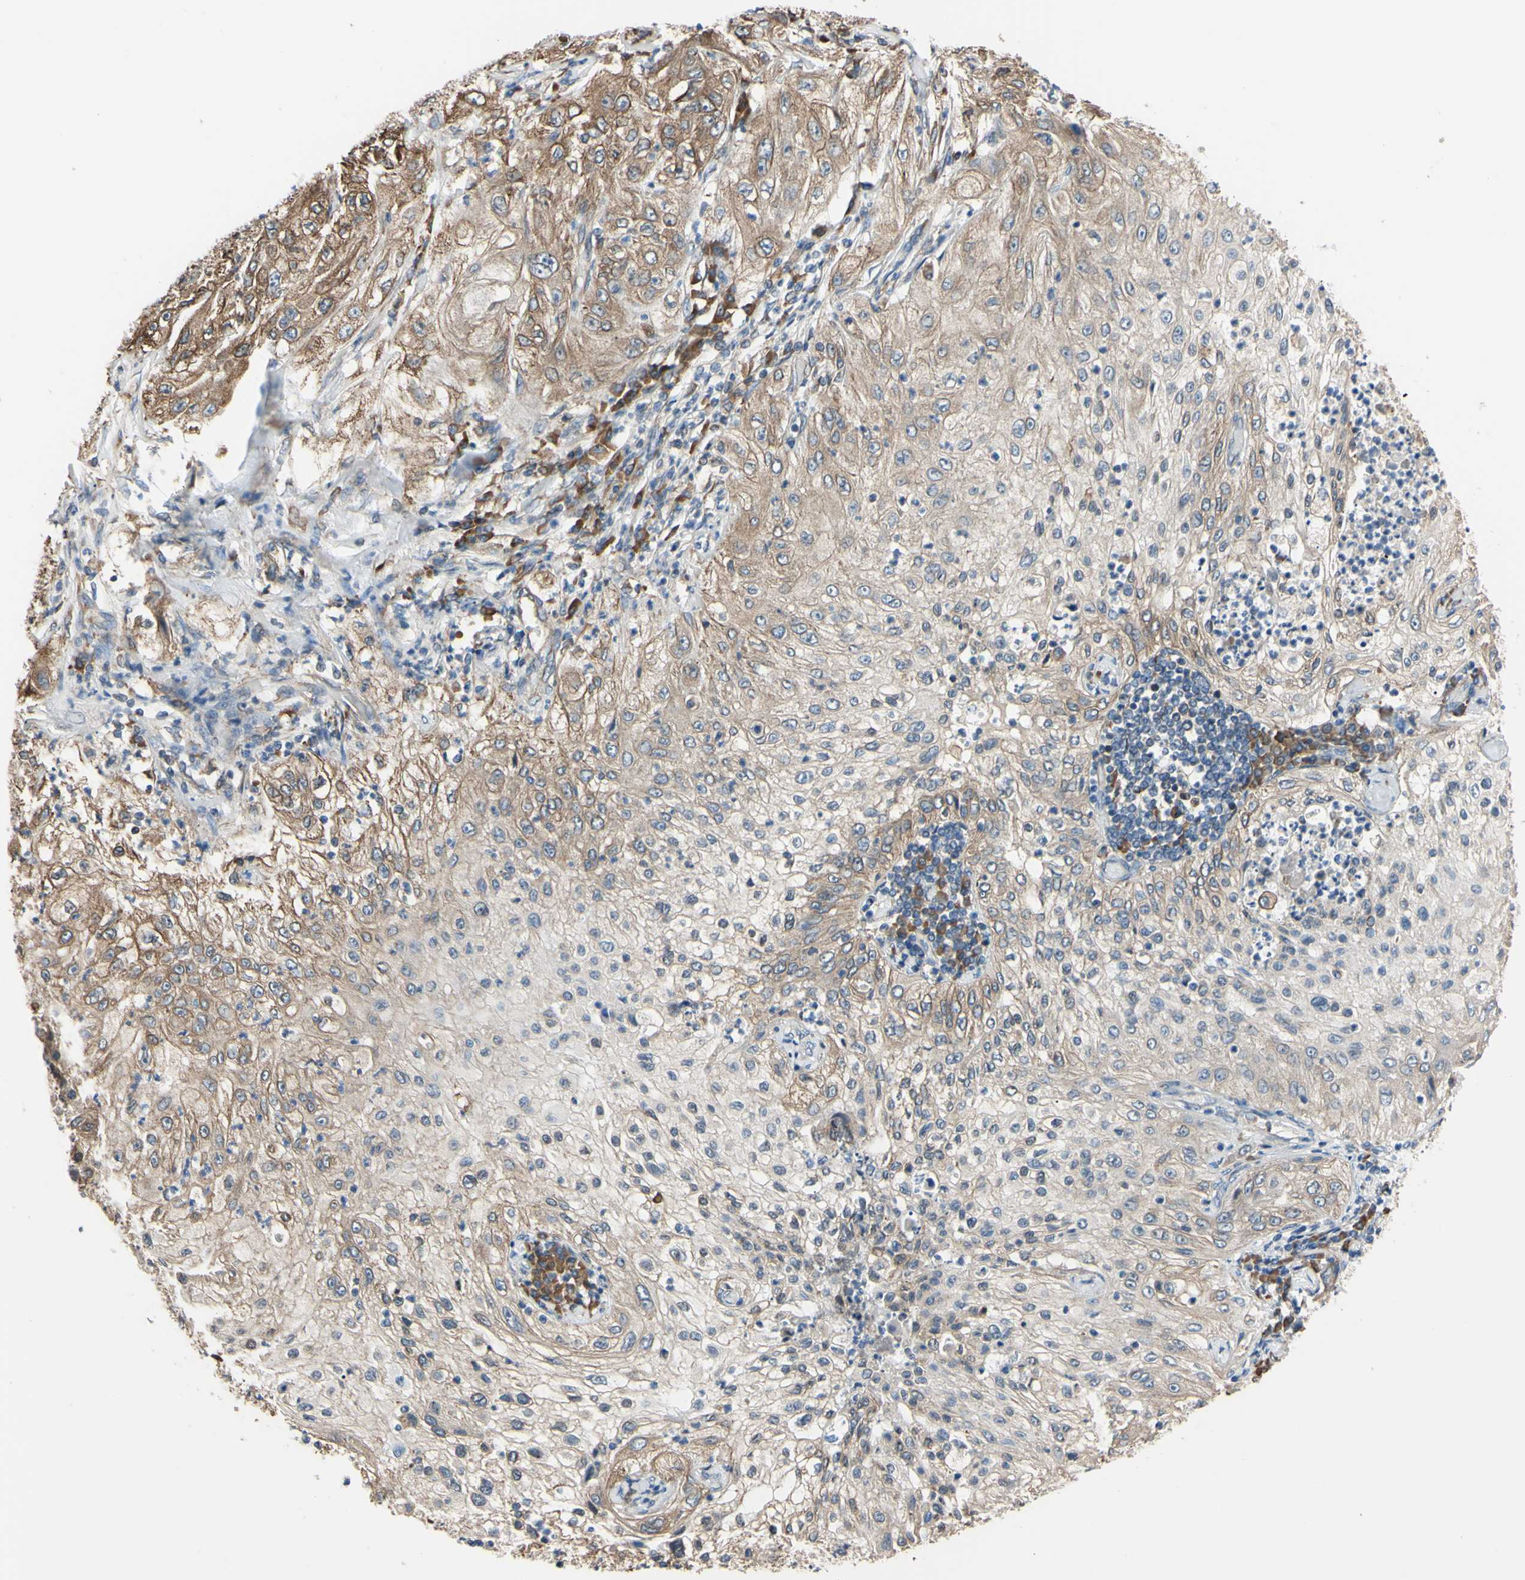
{"staining": {"intensity": "moderate", "quantity": ">75%", "location": "cytoplasmic/membranous"}, "tissue": "lung cancer", "cell_type": "Tumor cells", "image_type": "cancer", "snomed": [{"axis": "morphology", "description": "Inflammation, NOS"}, {"axis": "morphology", "description": "Squamous cell carcinoma, NOS"}, {"axis": "topography", "description": "Lymph node"}, {"axis": "topography", "description": "Soft tissue"}, {"axis": "topography", "description": "Lung"}], "caption": "A brown stain highlights moderate cytoplasmic/membranous expression of a protein in human lung cancer tumor cells.", "gene": "BMF", "patient": {"sex": "male", "age": 66}}